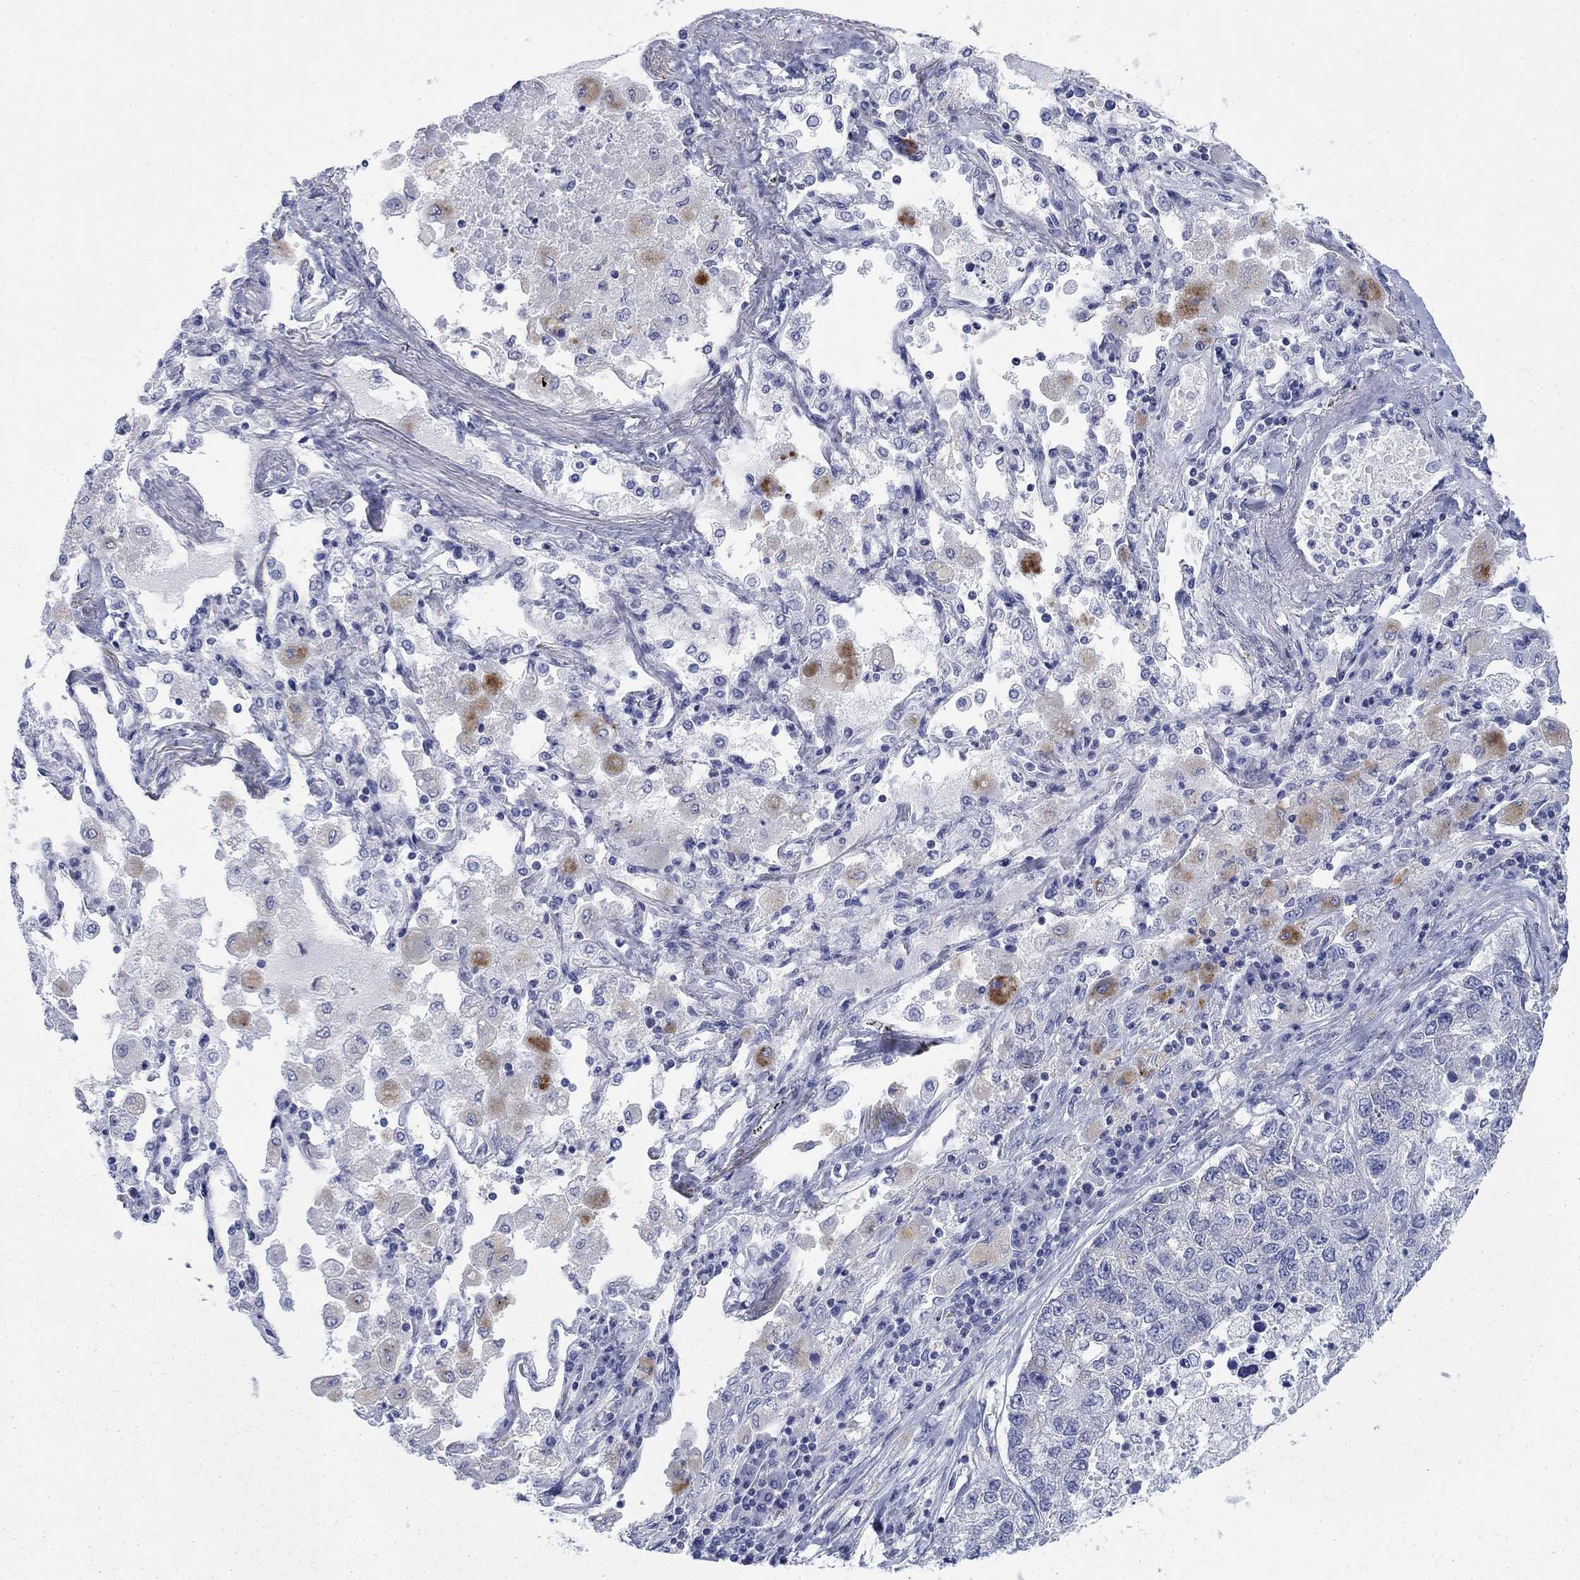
{"staining": {"intensity": "strong", "quantity": "<25%", "location": "cytoplasmic/membranous"}, "tissue": "lung cancer", "cell_type": "Tumor cells", "image_type": "cancer", "snomed": [{"axis": "morphology", "description": "Adenocarcinoma, NOS"}, {"axis": "topography", "description": "Lung"}], "caption": "The immunohistochemical stain highlights strong cytoplasmic/membranous positivity in tumor cells of lung adenocarcinoma tissue. The staining was performed using DAB (3,3'-diaminobenzidine) to visualize the protein expression in brown, while the nuclei were stained in blue with hematoxylin (Magnification: 20x).", "gene": "IGF2BP3", "patient": {"sex": "male", "age": 49}}